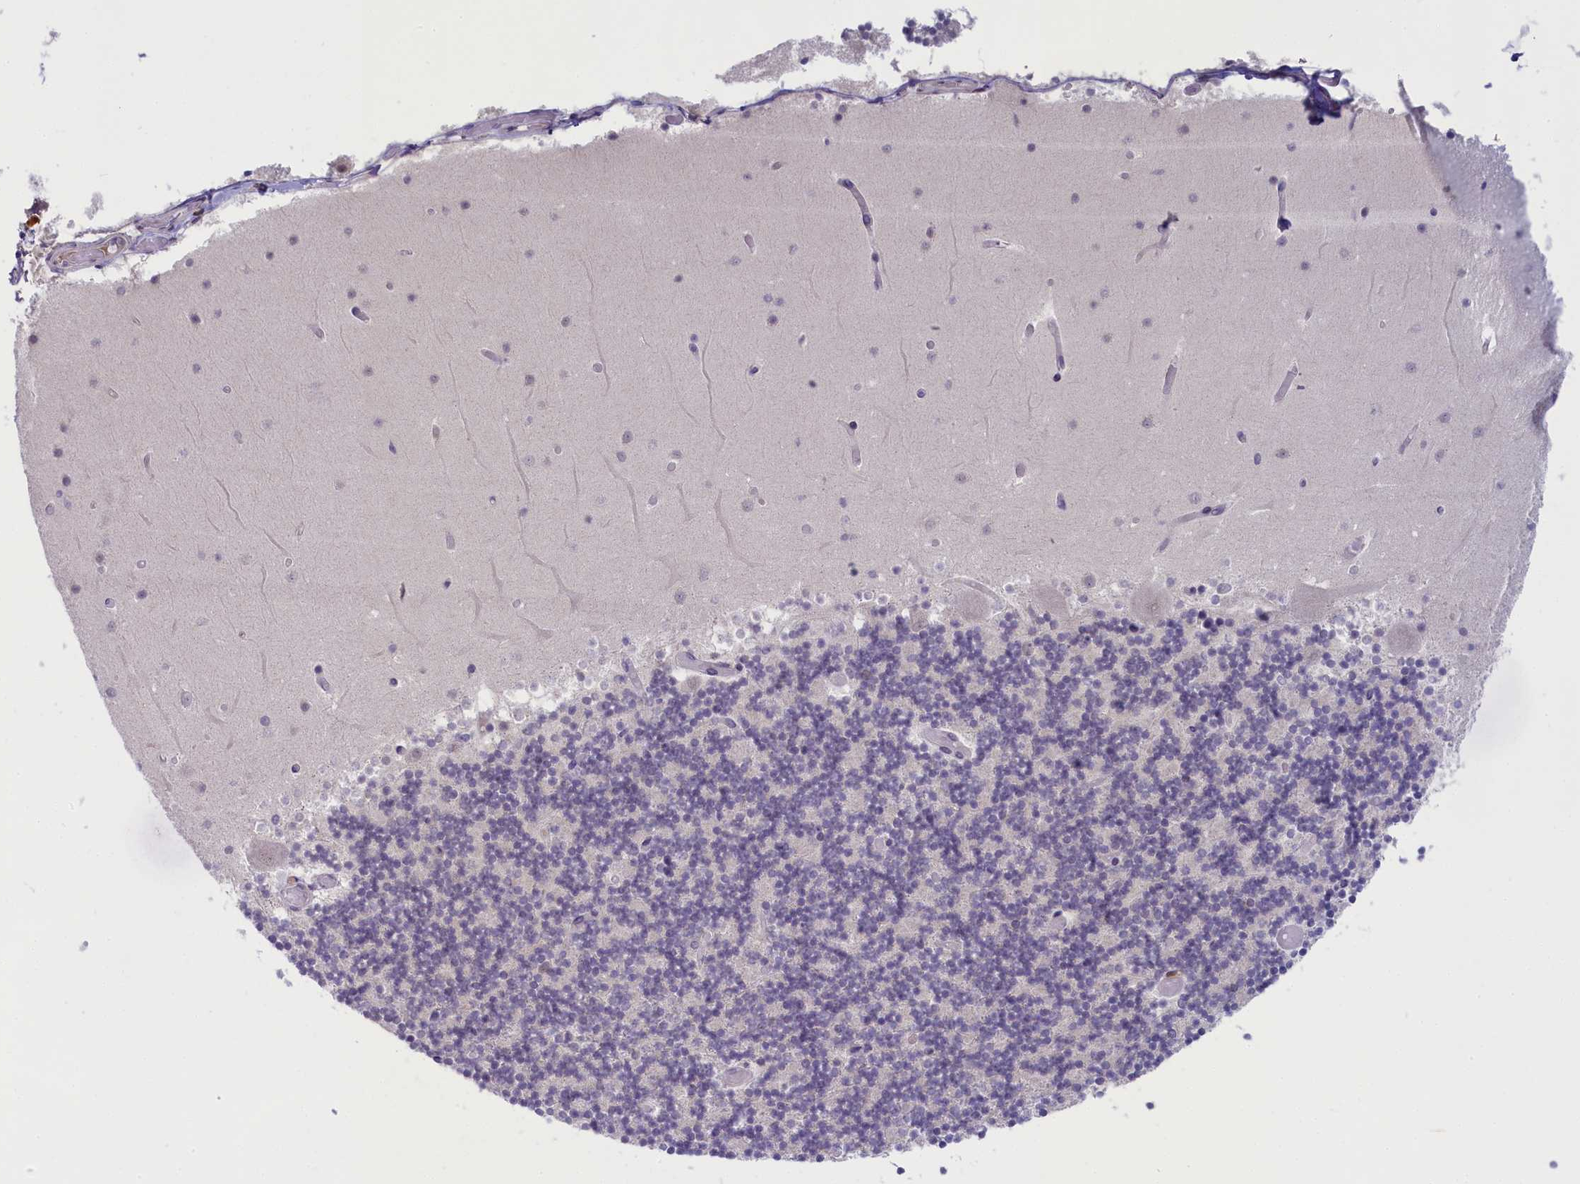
{"staining": {"intensity": "negative", "quantity": "none", "location": "none"}, "tissue": "cerebellum", "cell_type": "Cells in granular layer", "image_type": "normal", "snomed": [{"axis": "morphology", "description": "Normal tissue, NOS"}, {"axis": "topography", "description": "Cerebellum"}], "caption": "Immunohistochemical staining of benign human cerebellum displays no significant expression in cells in granular layer. The staining is performed using DAB brown chromogen with nuclei counter-stained in using hematoxylin.", "gene": "CRAMP1", "patient": {"sex": "female", "age": 28}}